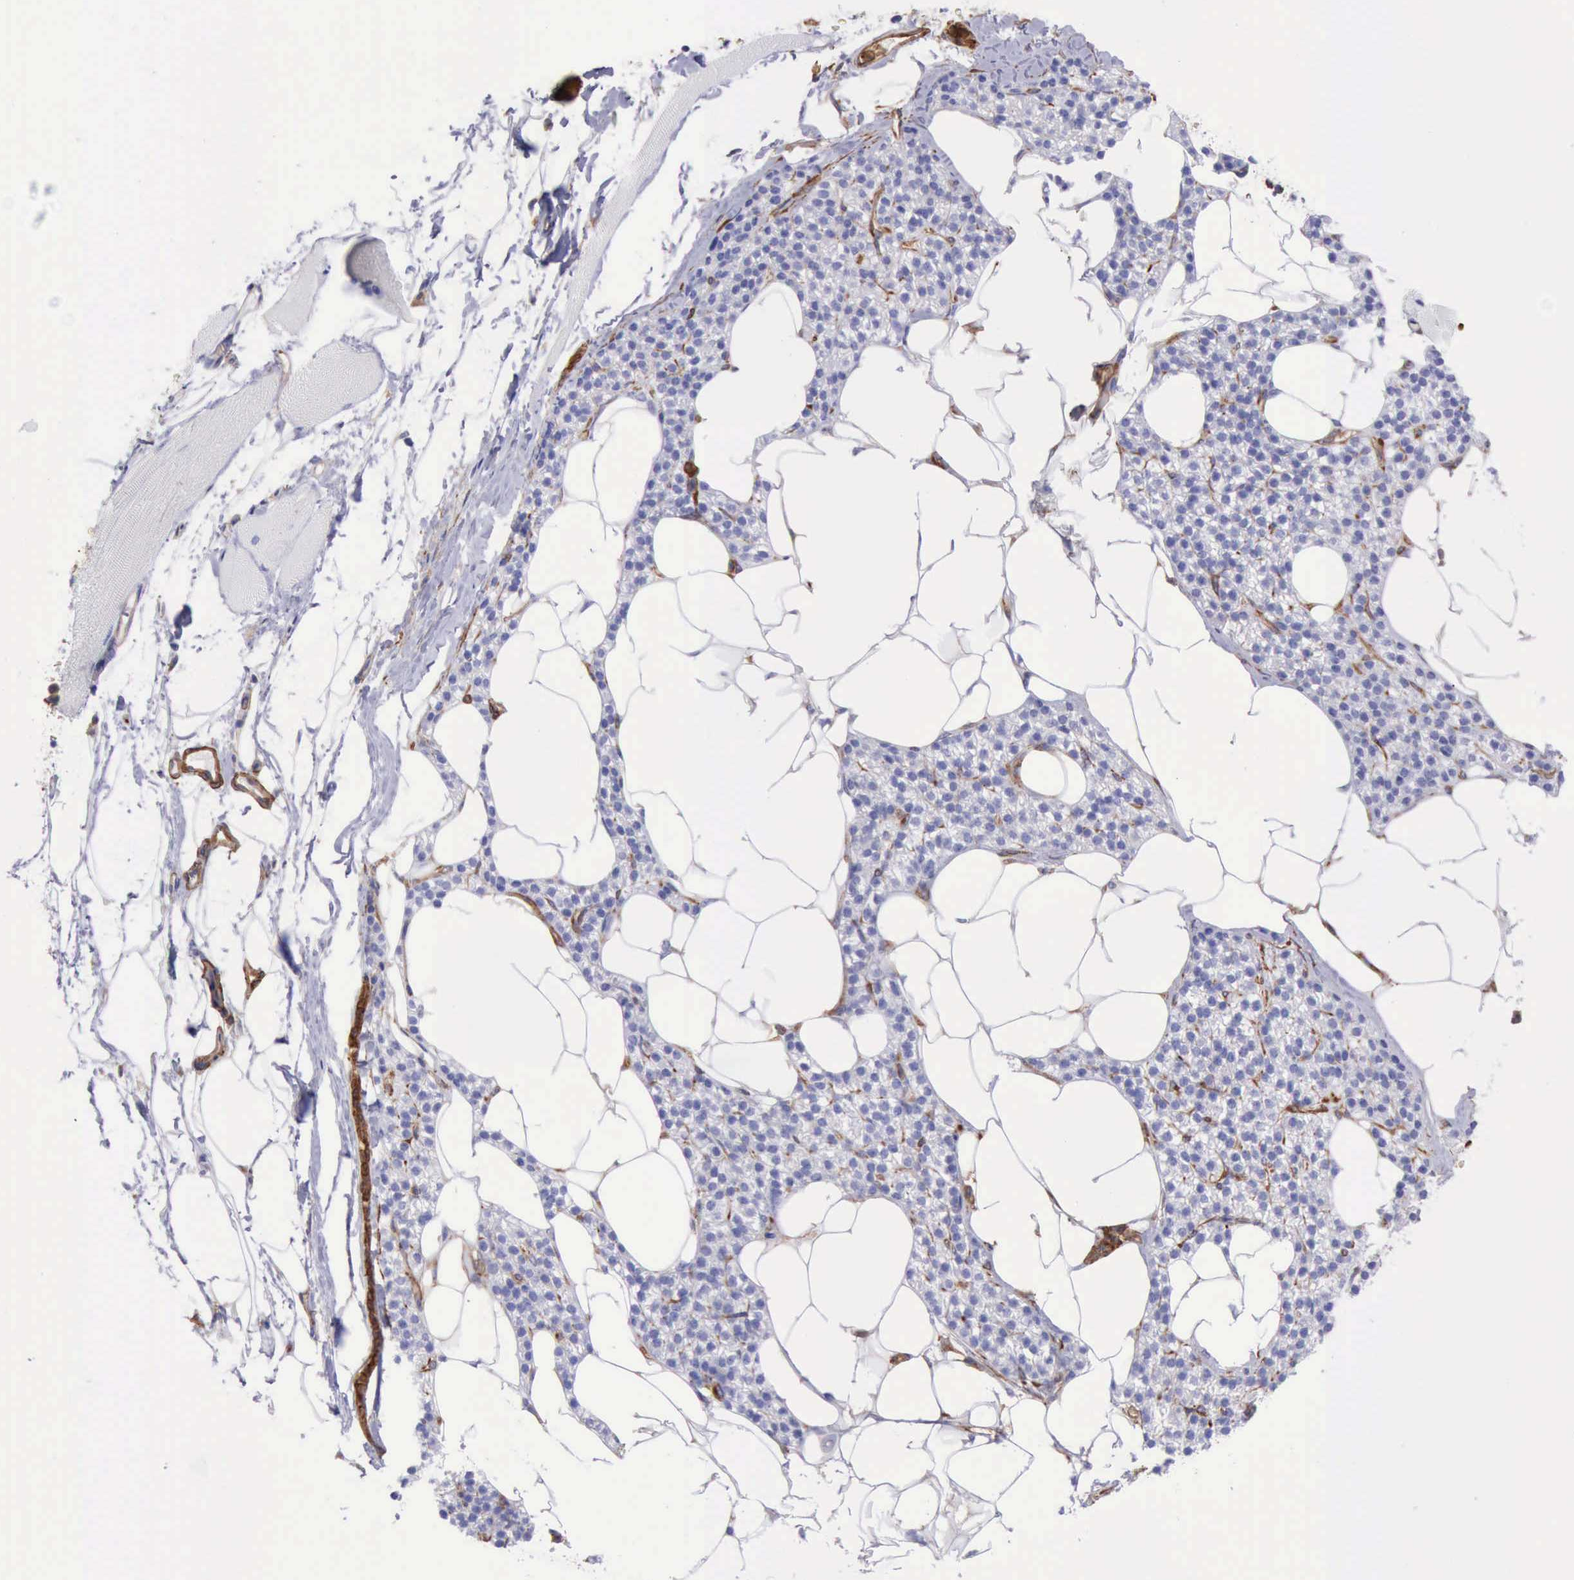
{"staining": {"intensity": "negative", "quantity": "none", "location": "none"}, "tissue": "skeletal muscle", "cell_type": "Myocytes", "image_type": "normal", "snomed": [{"axis": "morphology", "description": "Normal tissue, NOS"}, {"axis": "topography", "description": "Skeletal muscle"}, {"axis": "topography", "description": "Parathyroid gland"}], "caption": "Immunohistochemistry (IHC) of benign human skeletal muscle reveals no expression in myocytes.", "gene": "FLNA", "patient": {"sex": "female", "age": 37}}